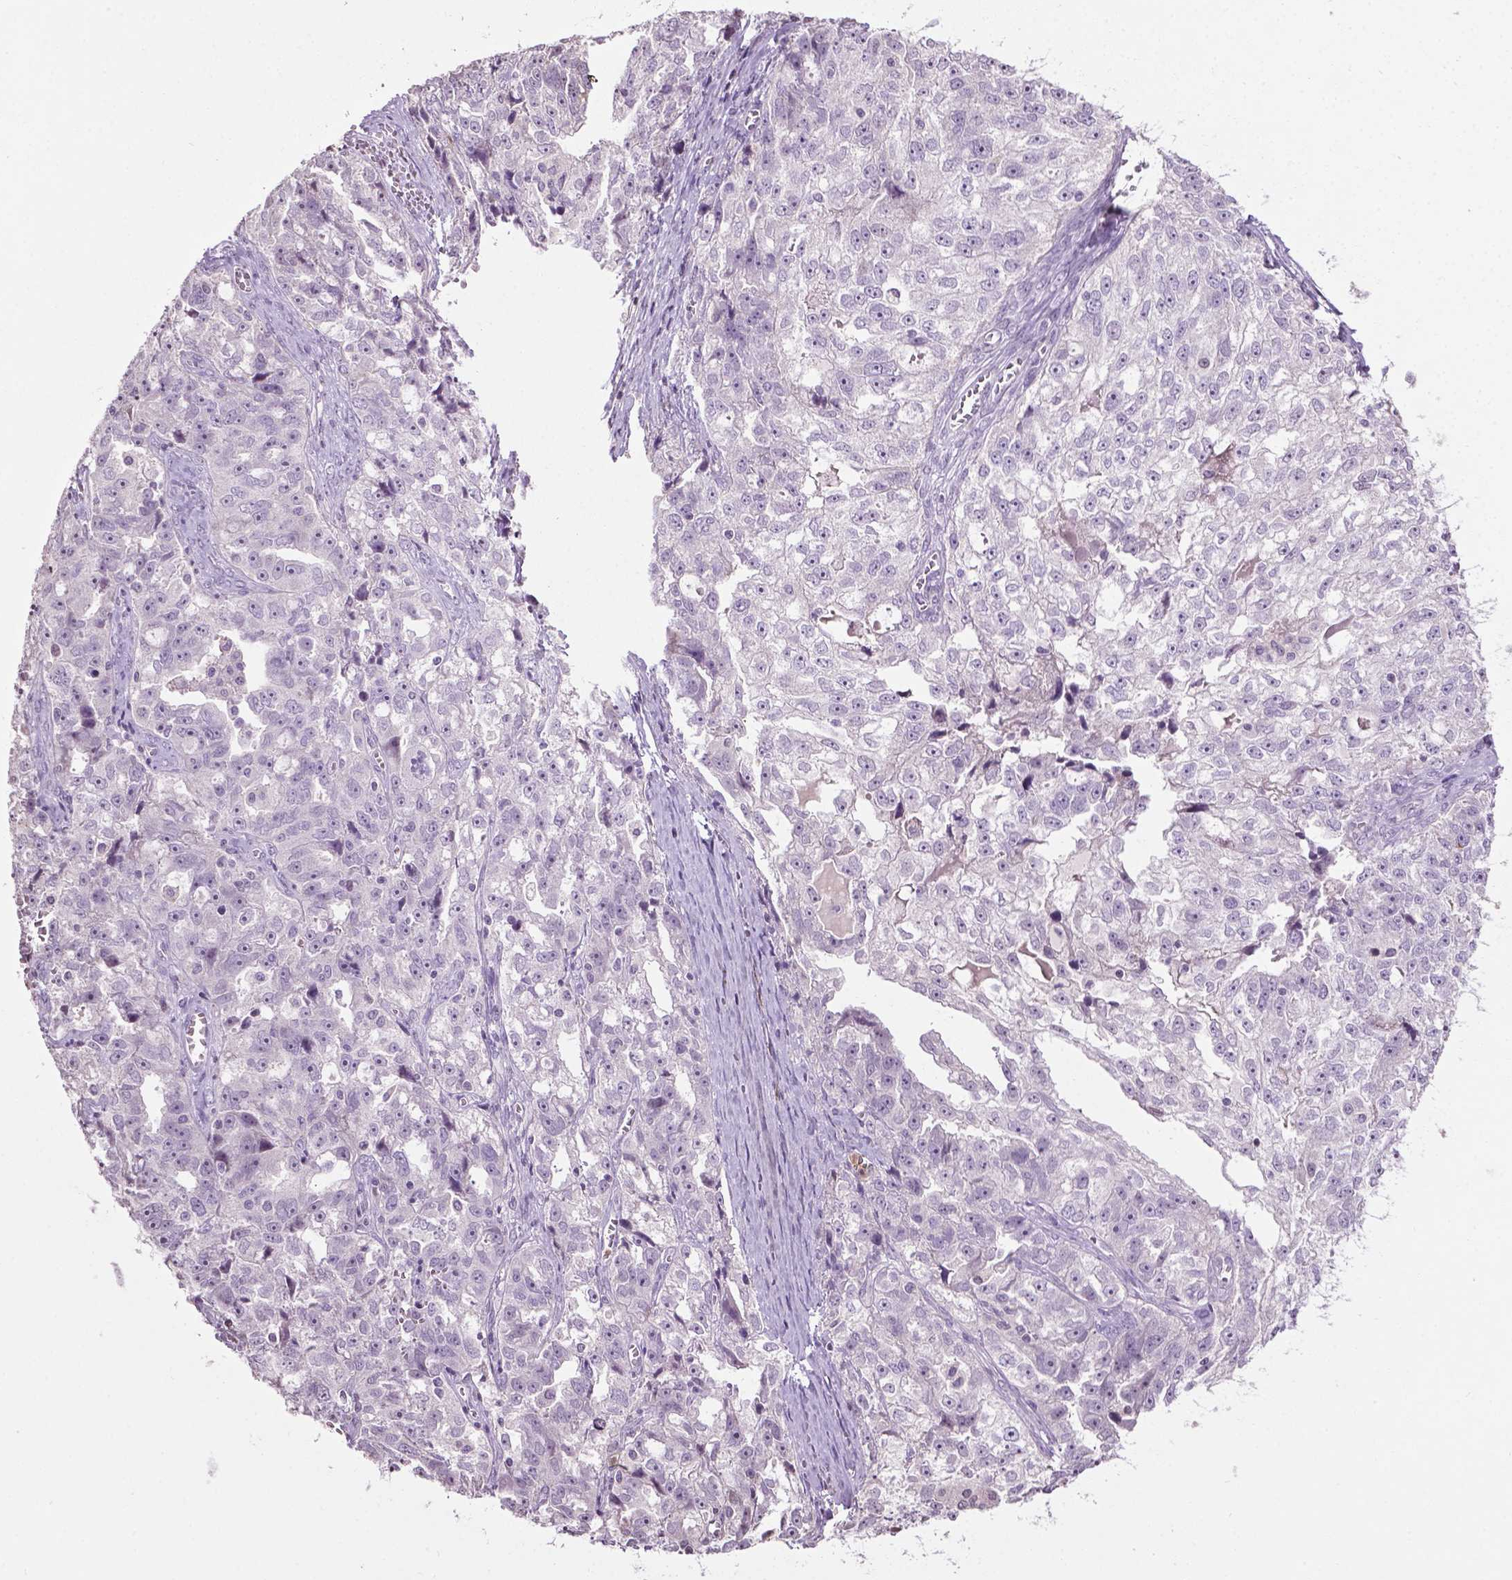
{"staining": {"intensity": "negative", "quantity": "none", "location": "none"}, "tissue": "ovarian cancer", "cell_type": "Tumor cells", "image_type": "cancer", "snomed": [{"axis": "morphology", "description": "Cystadenocarcinoma, serous, NOS"}, {"axis": "topography", "description": "Ovary"}], "caption": "Immunohistochemistry micrograph of neoplastic tissue: human ovarian serous cystadenocarcinoma stained with DAB displays no significant protein positivity in tumor cells.", "gene": "NTNG2", "patient": {"sex": "female", "age": 51}}